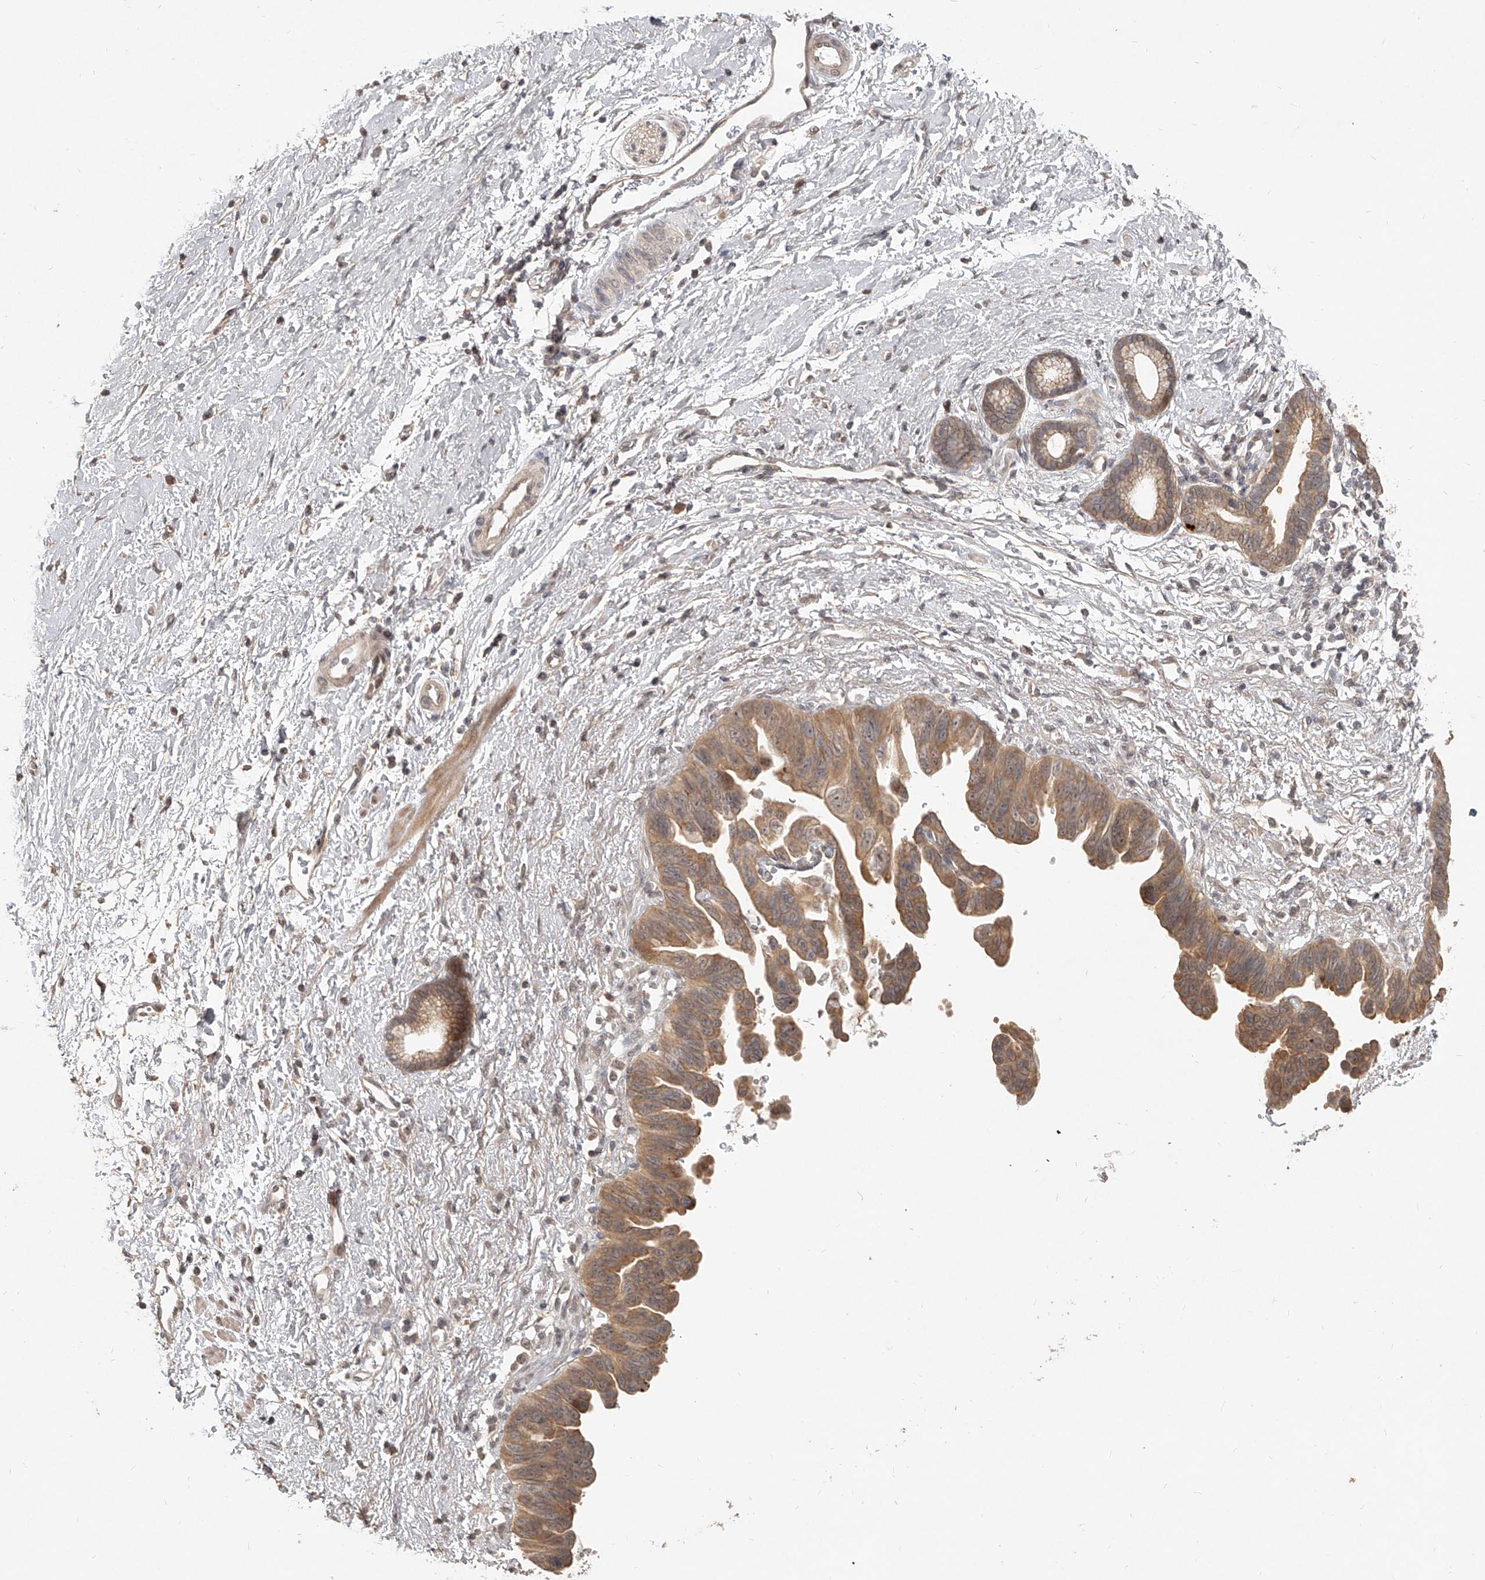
{"staining": {"intensity": "moderate", "quantity": ">75%", "location": "cytoplasmic/membranous"}, "tissue": "pancreatic cancer", "cell_type": "Tumor cells", "image_type": "cancer", "snomed": [{"axis": "morphology", "description": "Adenocarcinoma, NOS"}, {"axis": "topography", "description": "Pancreas"}], "caption": "Protein expression analysis of human pancreatic cancer reveals moderate cytoplasmic/membranous positivity in approximately >75% of tumor cells.", "gene": "SLC37A1", "patient": {"sex": "female", "age": 72}}